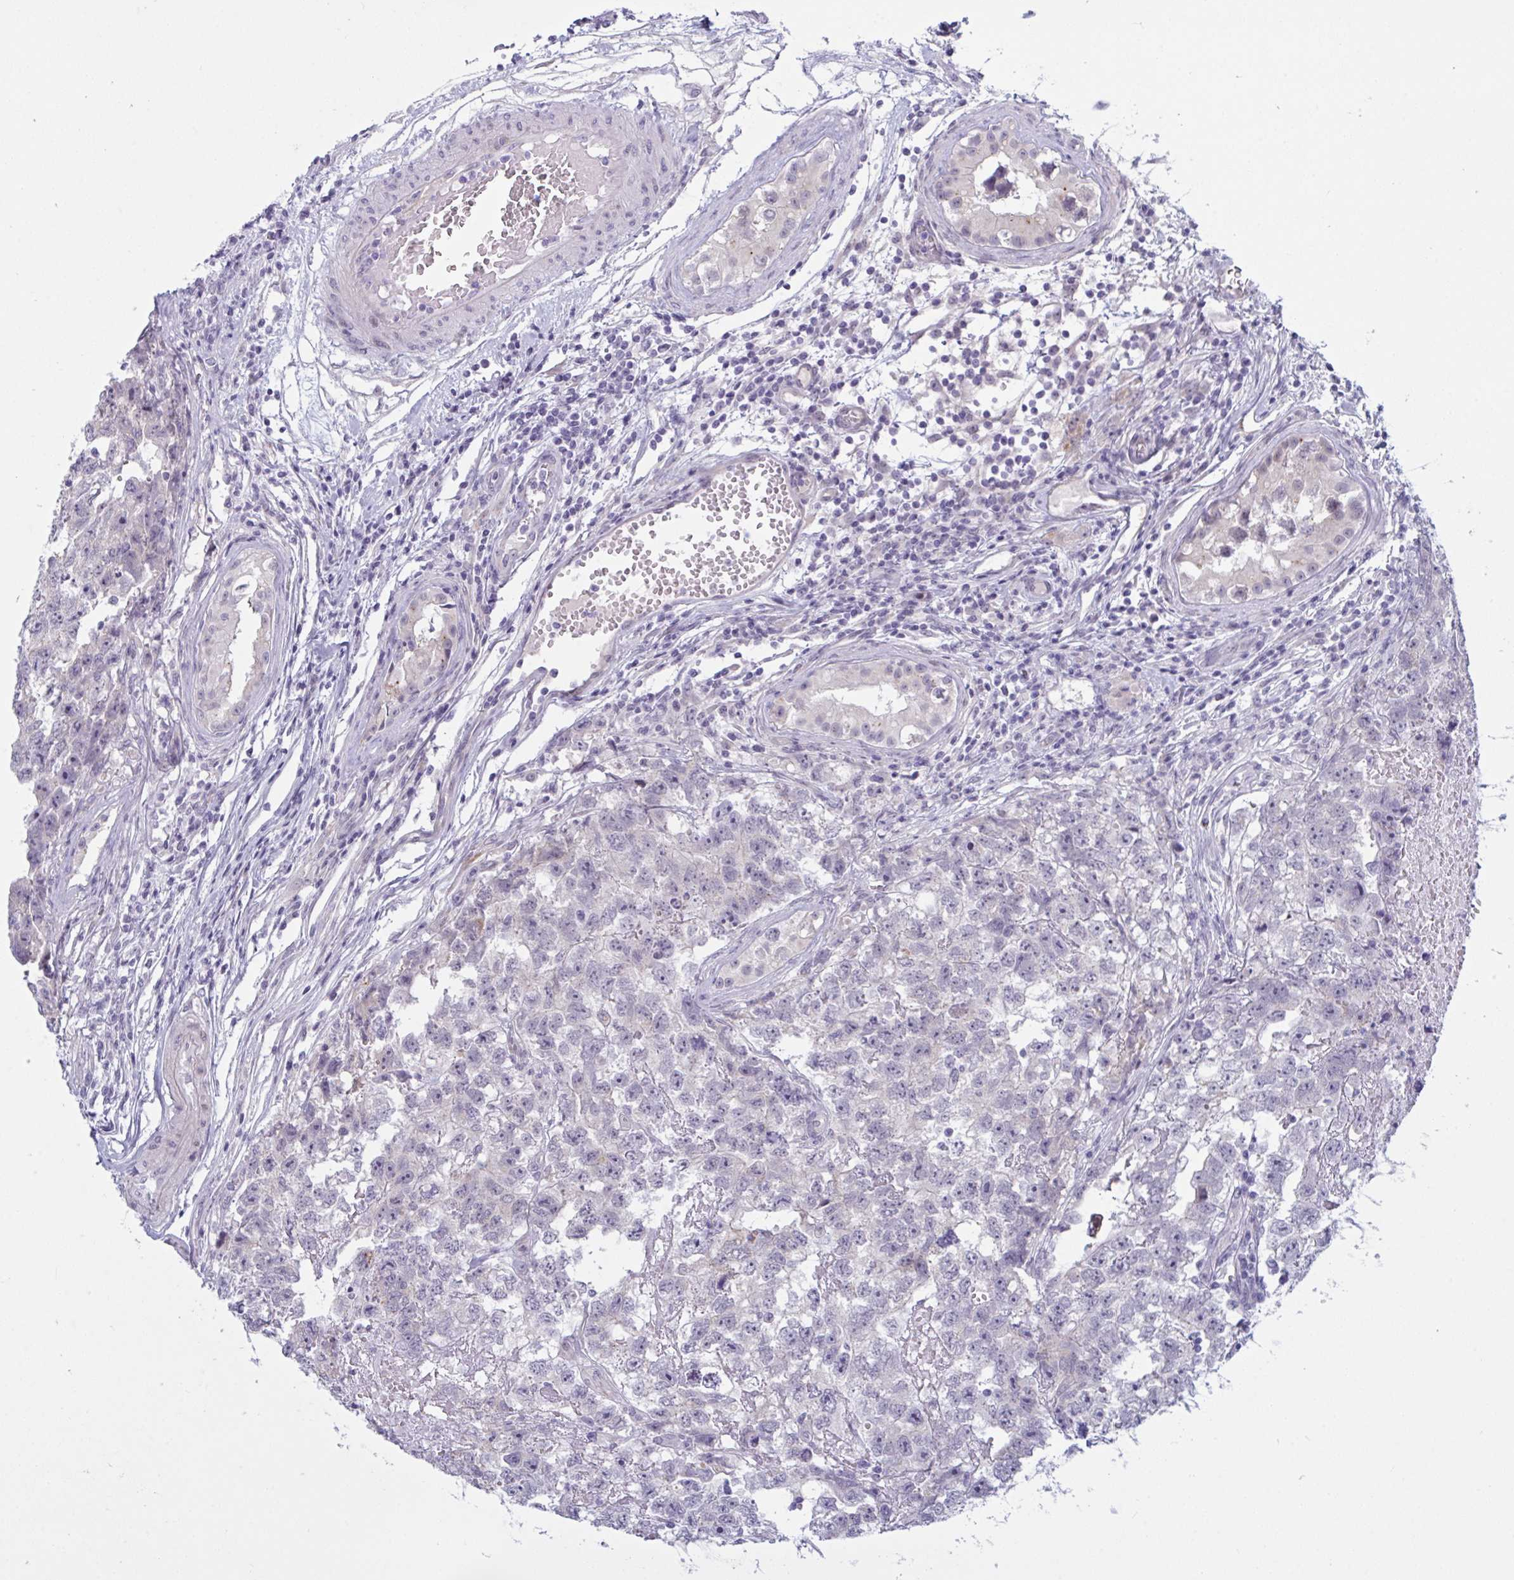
{"staining": {"intensity": "negative", "quantity": "none", "location": "none"}, "tissue": "testis cancer", "cell_type": "Tumor cells", "image_type": "cancer", "snomed": [{"axis": "morphology", "description": "Carcinoma, Embryonal, NOS"}, {"axis": "topography", "description": "Testis"}], "caption": "Immunohistochemistry (IHC) histopathology image of neoplastic tissue: human testis cancer (embryonal carcinoma) stained with DAB (3,3'-diaminobenzidine) exhibits no significant protein staining in tumor cells.", "gene": "TCEAL8", "patient": {"sex": "male", "age": 22}}